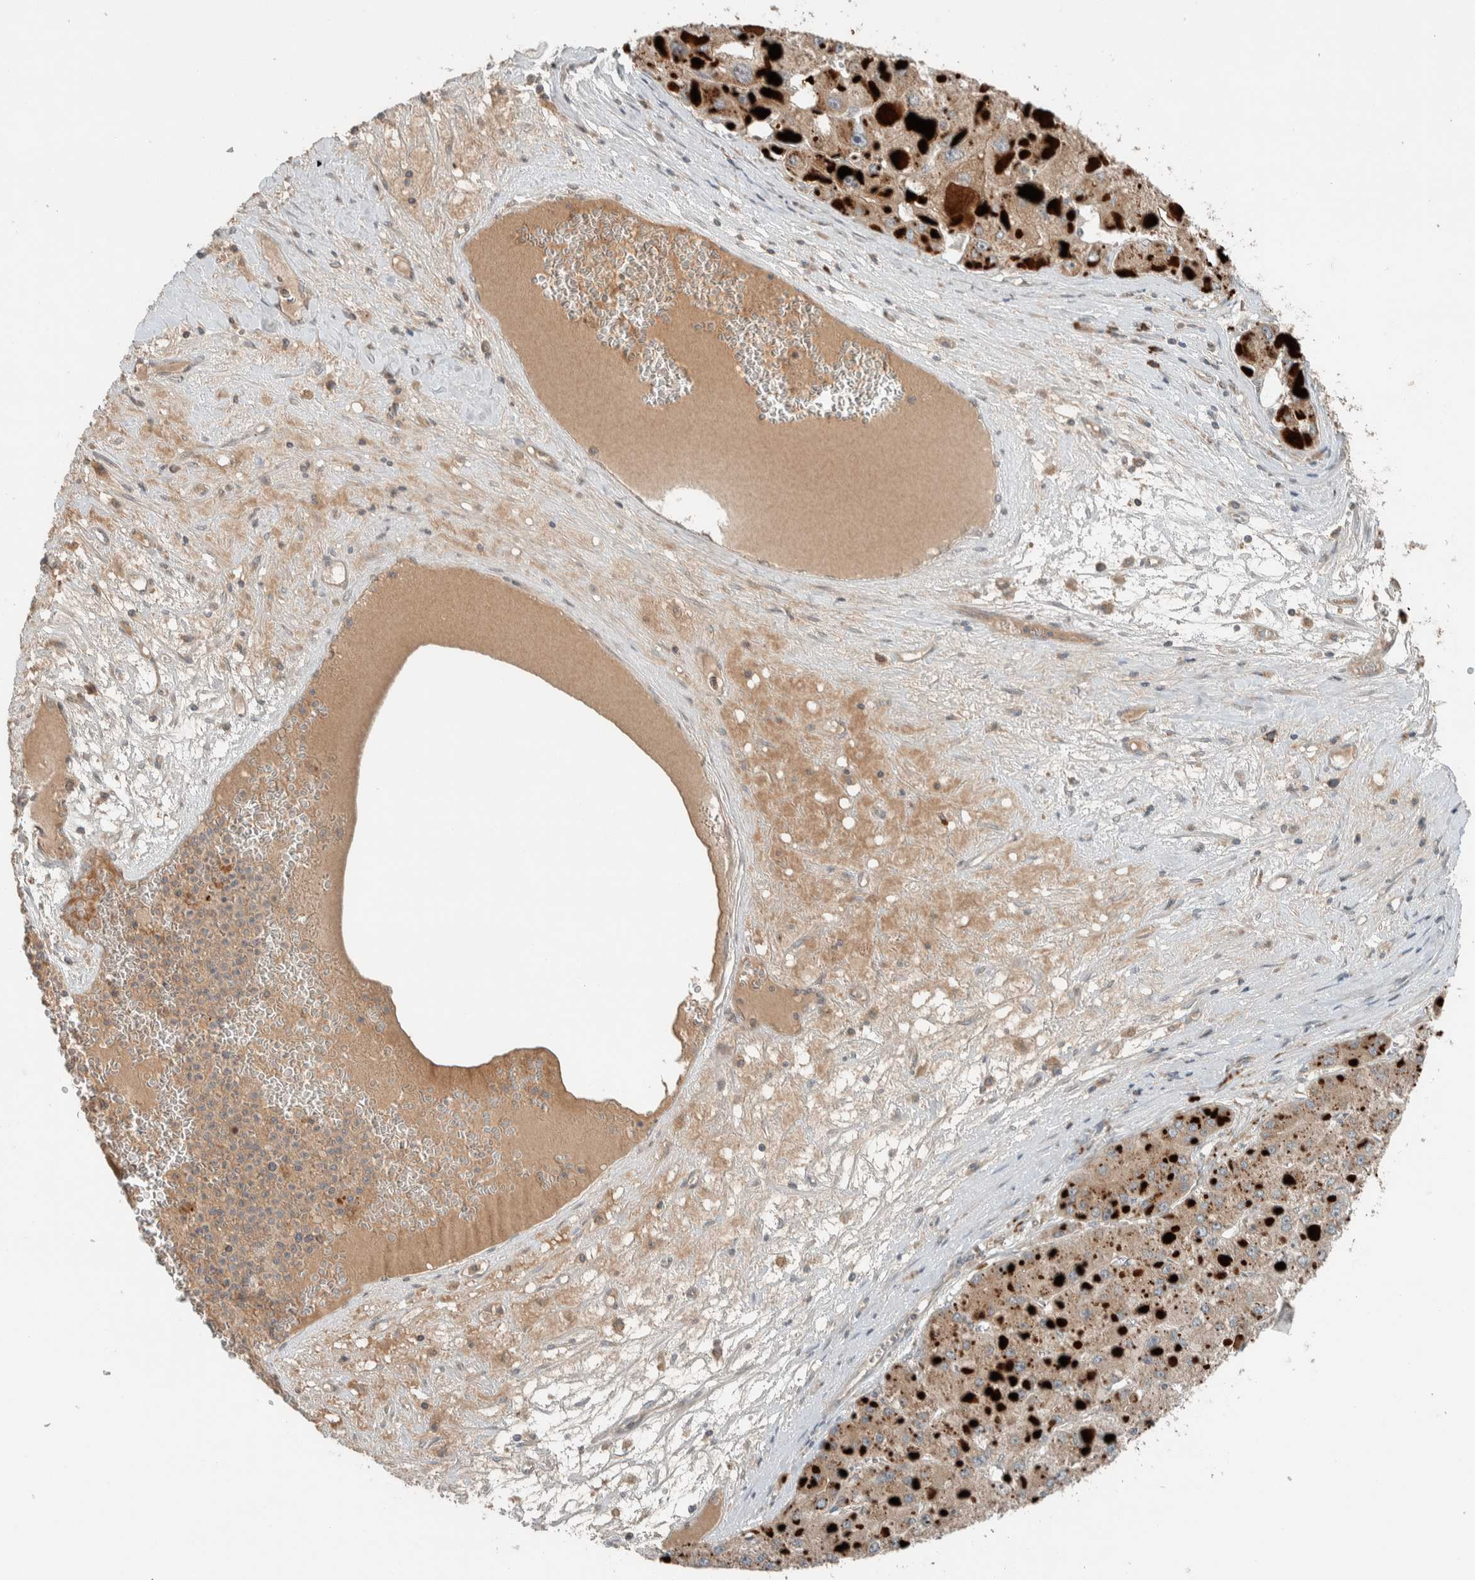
{"staining": {"intensity": "weak", "quantity": ">75%", "location": "cytoplasmic/membranous"}, "tissue": "liver cancer", "cell_type": "Tumor cells", "image_type": "cancer", "snomed": [{"axis": "morphology", "description": "Carcinoma, Hepatocellular, NOS"}, {"axis": "topography", "description": "Liver"}], "caption": "This image demonstrates IHC staining of liver hepatocellular carcinoma, with low weak cytoplasmic/membranous positivity in about >75% of tumor cells.", "gene": "NBR1", "patient": {"sex": "female", "age": 73}}